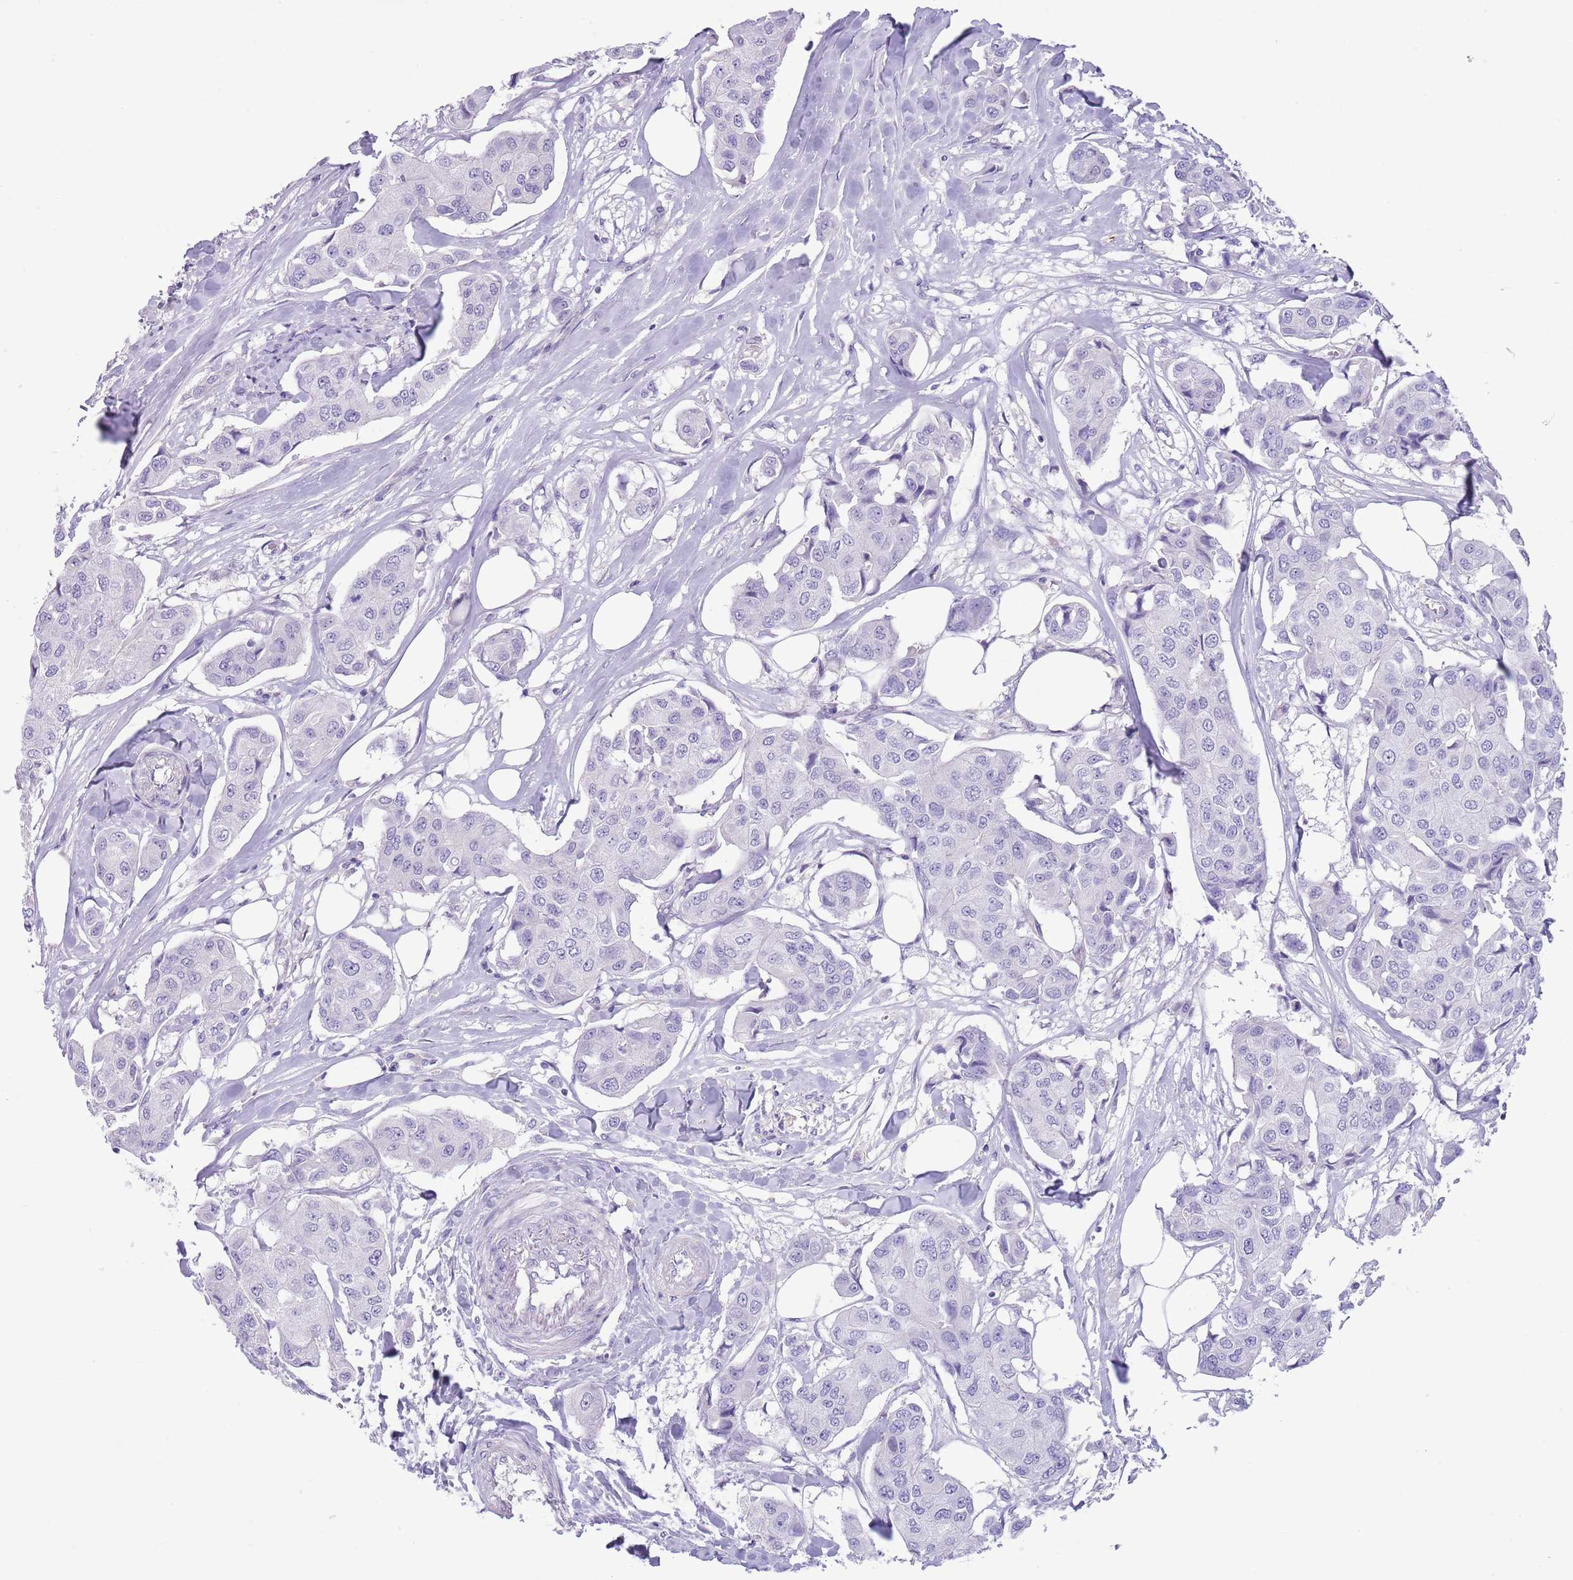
{"staining": {"intensity": "negative", "quantity": "none", "location": "none"}, "tissue": "breast cancer", "cell_type": "Tumor cells", "image_type": "cancer", "snomed": [{"axis": "morphology", "description": "Duct carcinoma"}, {"axis": "topography", "description": "Breast"}, {"axis": "topography", "description": "Lymph node"}], "caption": "High power microscopy image of an immunohistochemistry micrograph of breast infiltrating ductal carcinoma, revealing no significant staining in tumor cells.", "gene": "TSGA13", "patient": {"sex": "female", "age": 80}}